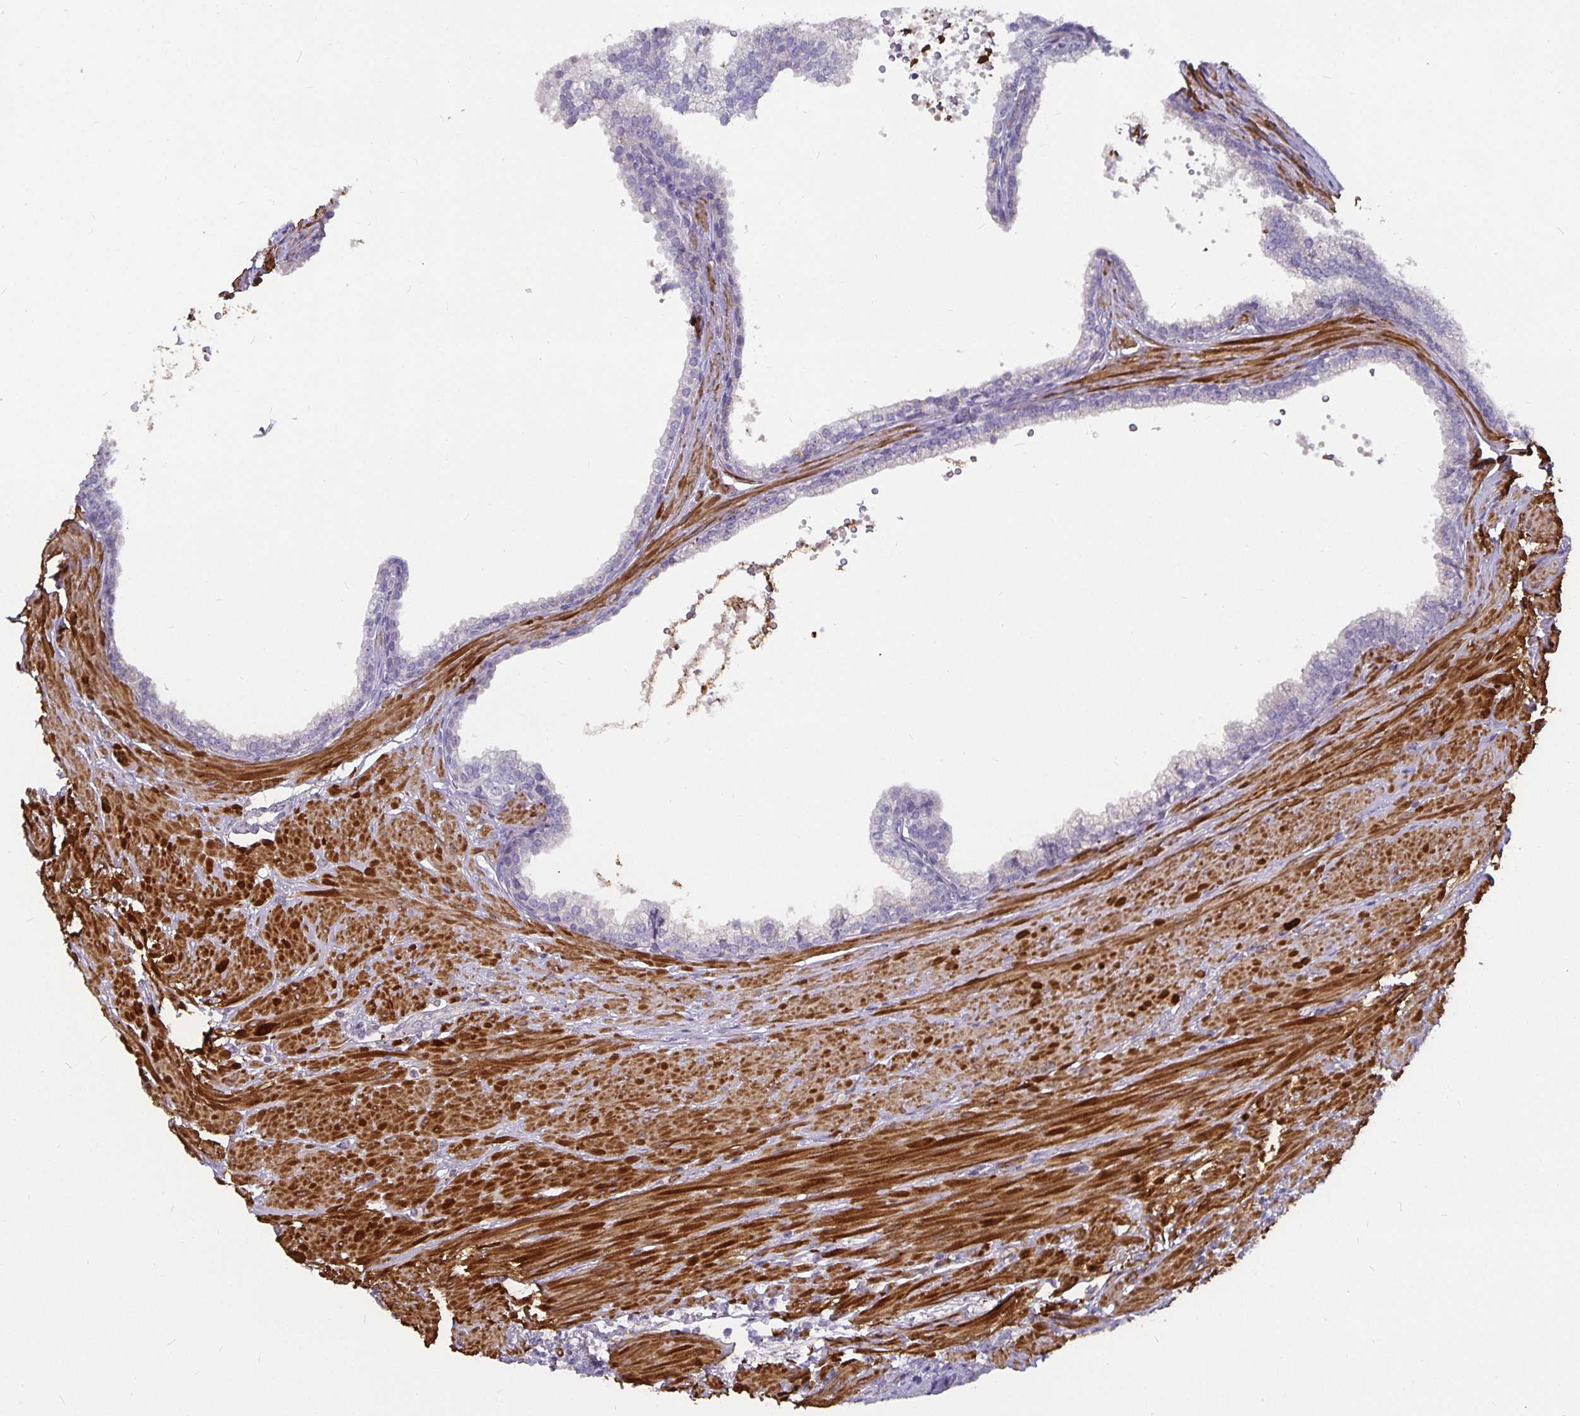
{"staining": {"intensity": "negative", "quantity": "none", "location": "none"}, "tissue": "prostate", "cell_type": "Glandular cells", "image_type": "normal", "snomed": [{"axis": "morphology", "description": "Normal tissue, NOS"}, {"axis": "topography", "description": "Prostate"}, {"axis": "topography", "description": "Peripheral nerve tissue"}], "caption": "An immunohistochemistry photomicrograph of unremarkable prostate is shown. There is no staining in glandular cells of prostate.", "gene": "CA12", "patient": {"sex": "male", "age": 55}}